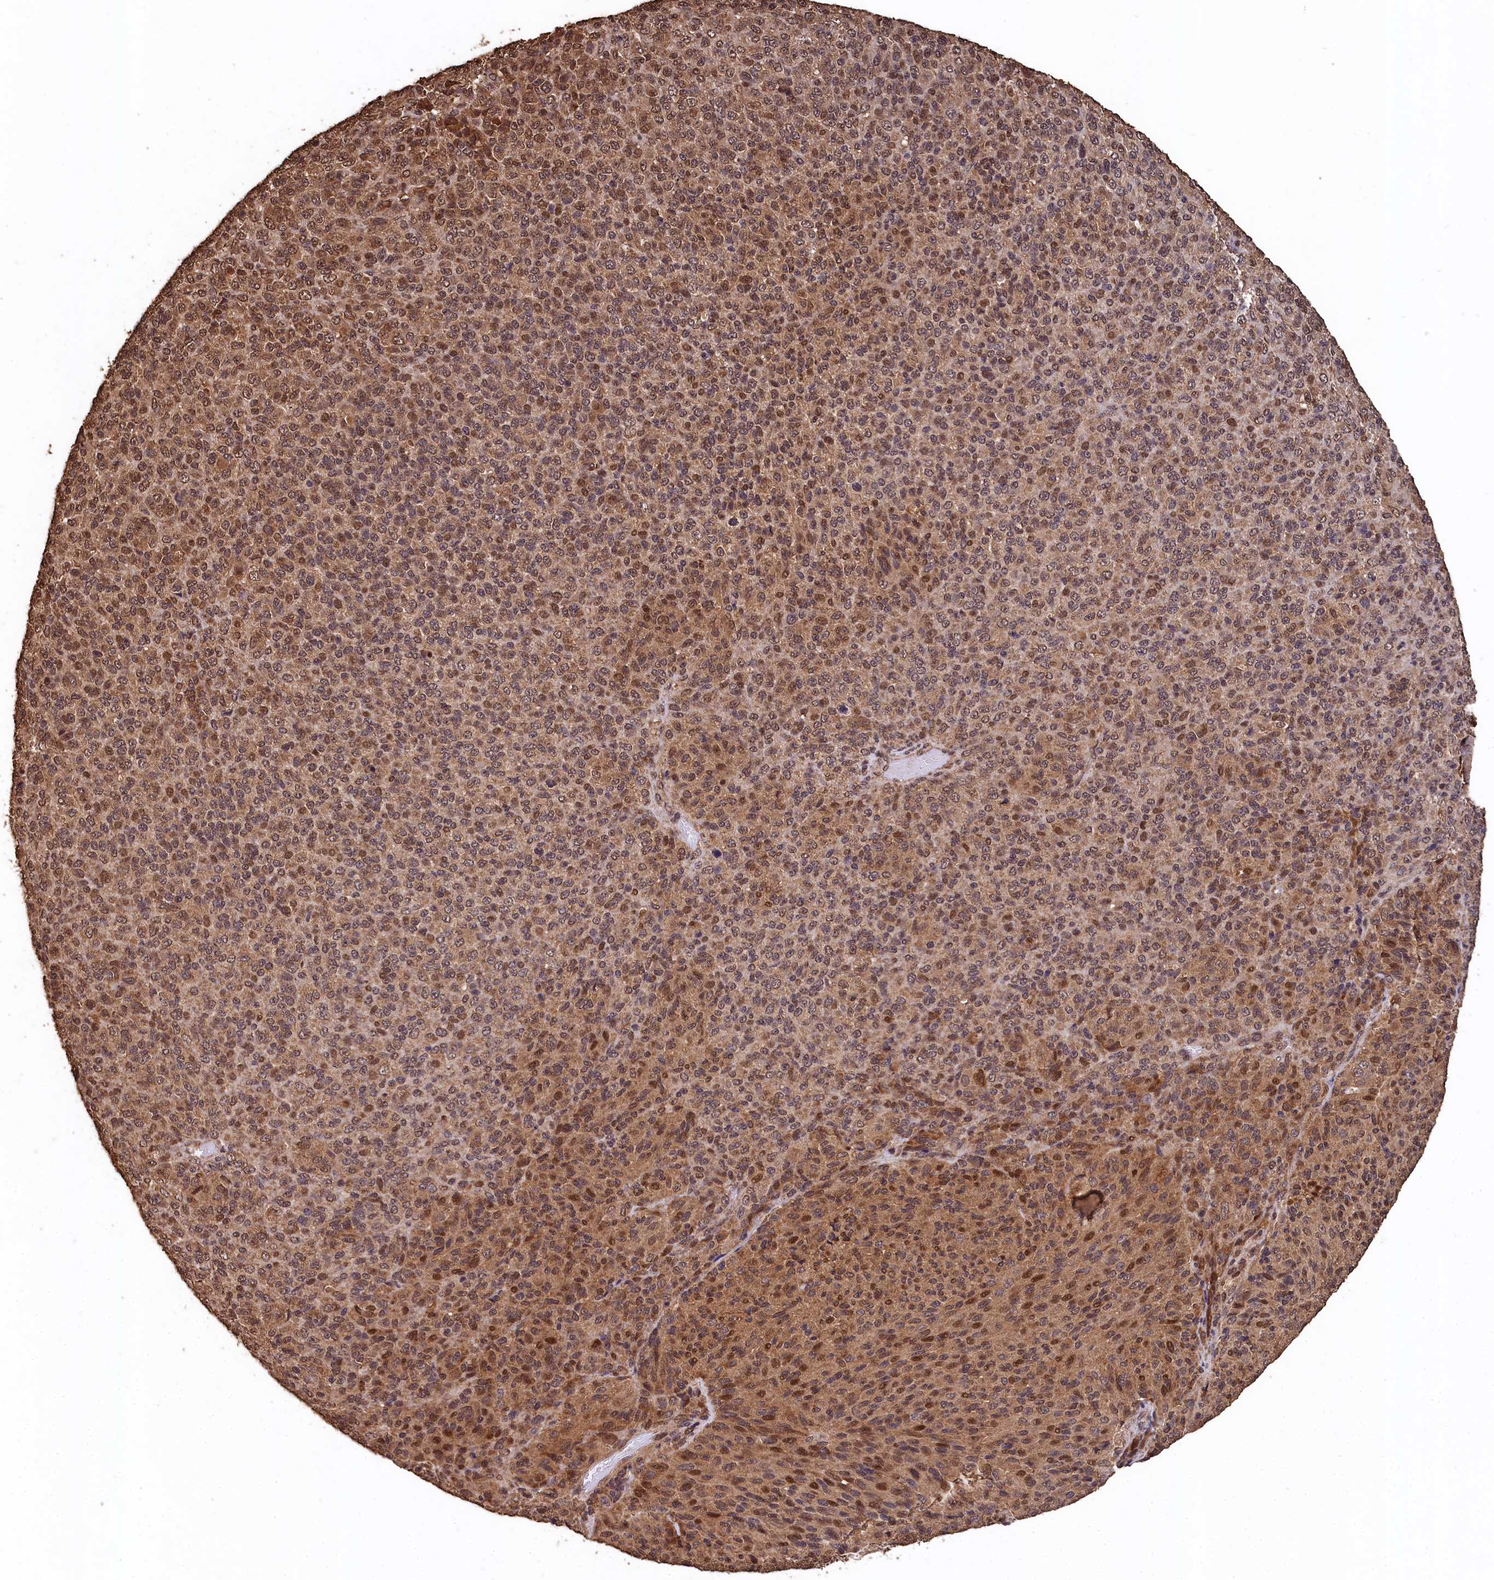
{"staining": {"intensity": "moderate", "quantity": ">75%", "location": "cytoplasmic/membranous,nuclear"}, "tissue": "melanoma", "cell_type": "Tumor cells", "image_type": "cancer", "snomed": [{"axis": "morphology", "description": "Malignant melanoma, Metastatic site"}, {"axis": "topography", "description": "Brain"}], "caption": "Immunohistochemistry micrograph of neoplastic tissue: human malignant melanoma (metastatic site) stained using IHC shows medium levels of moderate protein expression localized specifically in the cytoplasmic/membranous and nuclear of tumor cells, appearing as a cytoplasmic/membranous and nuclear brown color.", "gene": "CEP57L1", "patient": {"sex": "female", "age": 56}}